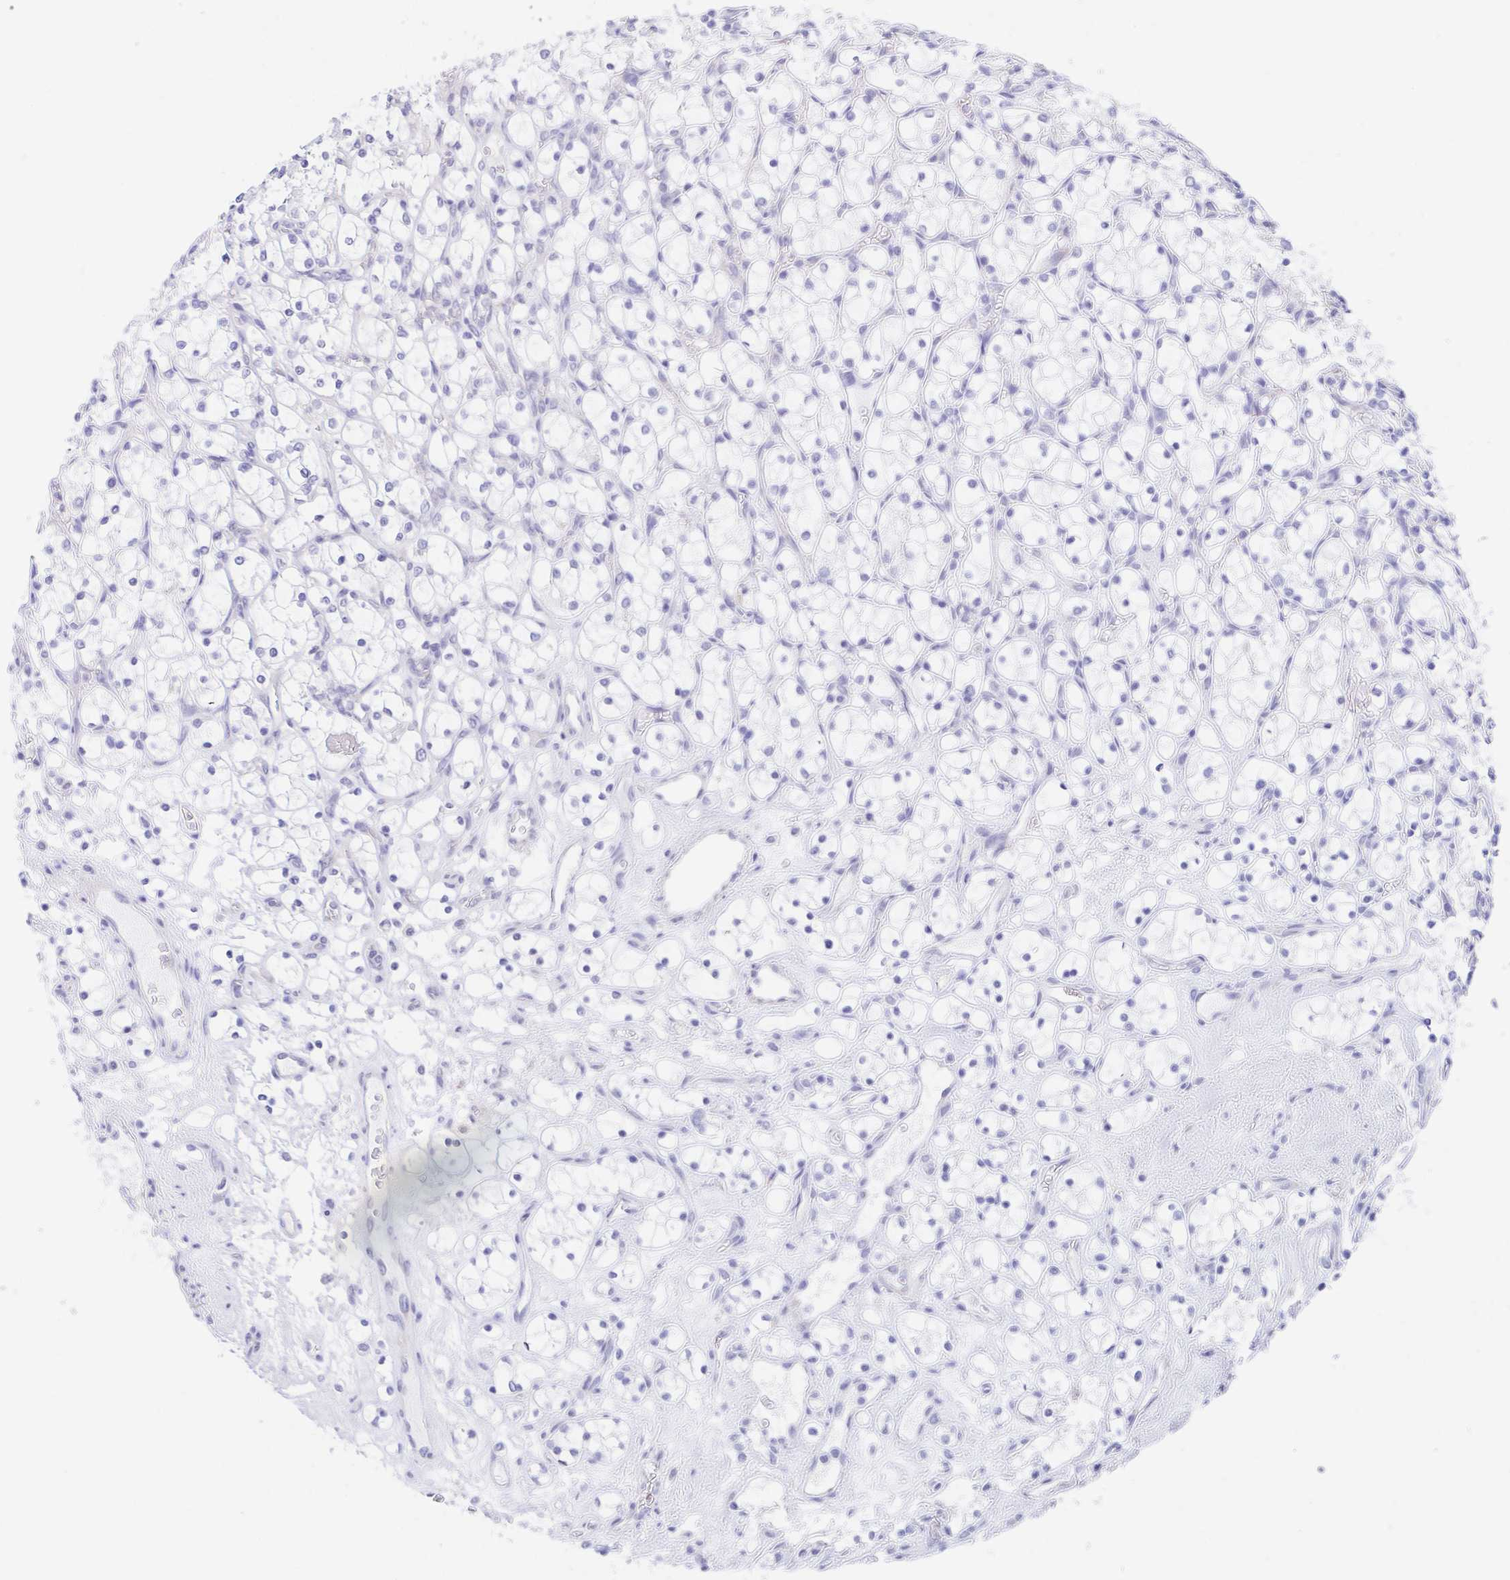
{"staining": {"intensity": "negative", "quantity": "none", "location": "none"}, "tissue": "renal cancer", "cell_type": "Tumor cells", "image_type": "cancer", "snomed": [{"axis": "morphology", "description": "Adenocarcinoma, NOS"}, {"axis": "topography", "description": "Kidney"}], "caption": "An IHC photomicrograph of renal adenocarcinoma is shown. There is no staining in tumor cells of renal adenocarcinoma.", "gene": "SCG3", "patient": {"sex": "female", "age": 69}}